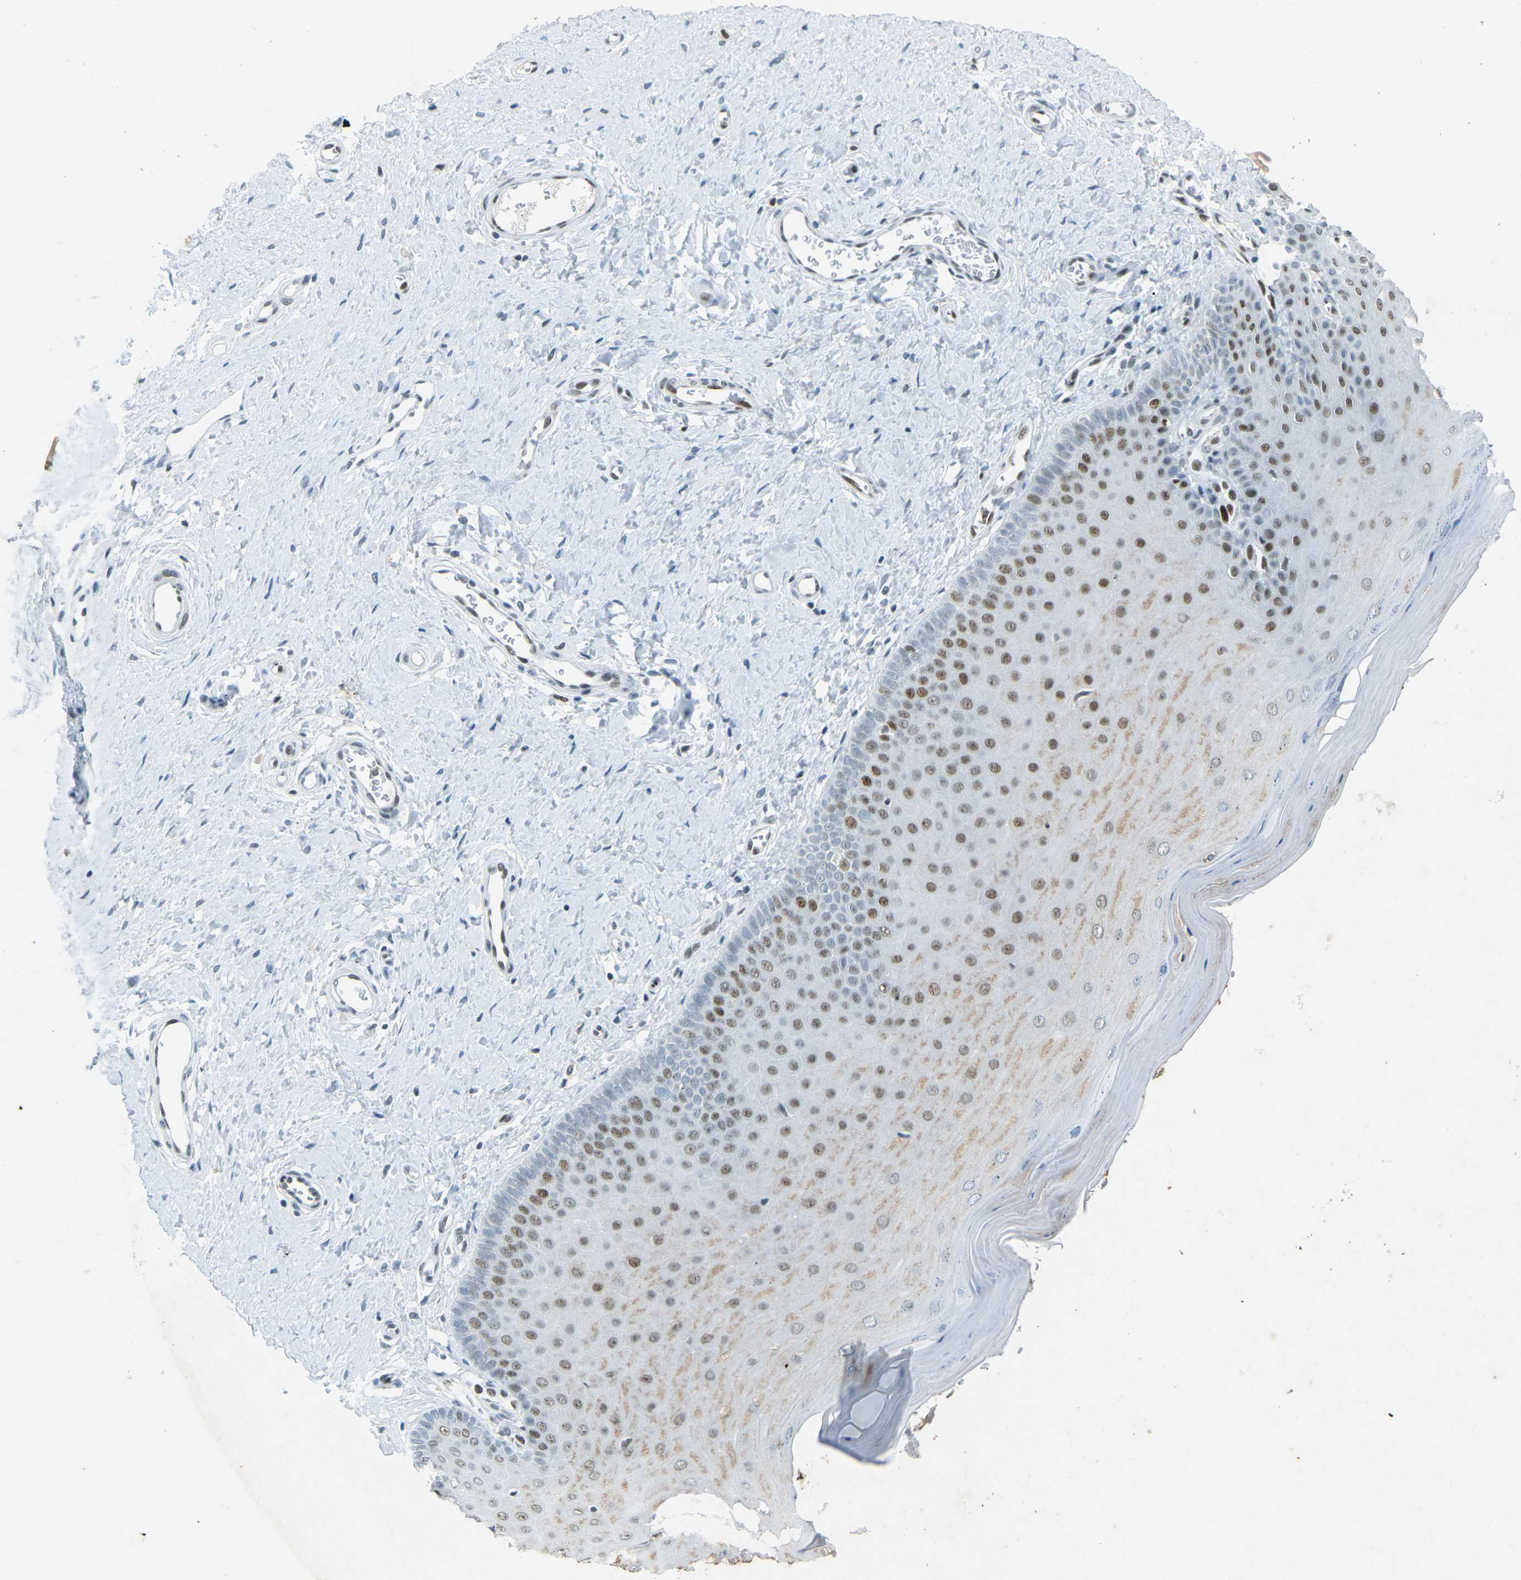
{"staining": {"intensity": "moderate", "quantity": ">75%", "location": "nuclear"}, "tissue": "cervix", "cell_type": "Glandular cells", "image_type": "normal", "snomed": [{"axis": "morphology", "description": "Normal tissue, NOS"}, {"axis": "topography", "description": "Cervix"}], "caption": "About >75% of glandular cells in normal human cervix display moderate nuclear protein staining as visualized by brown immunohistochemical staining.", "gene": "RB1", "patient": {"sex": "female", "age": 55}}